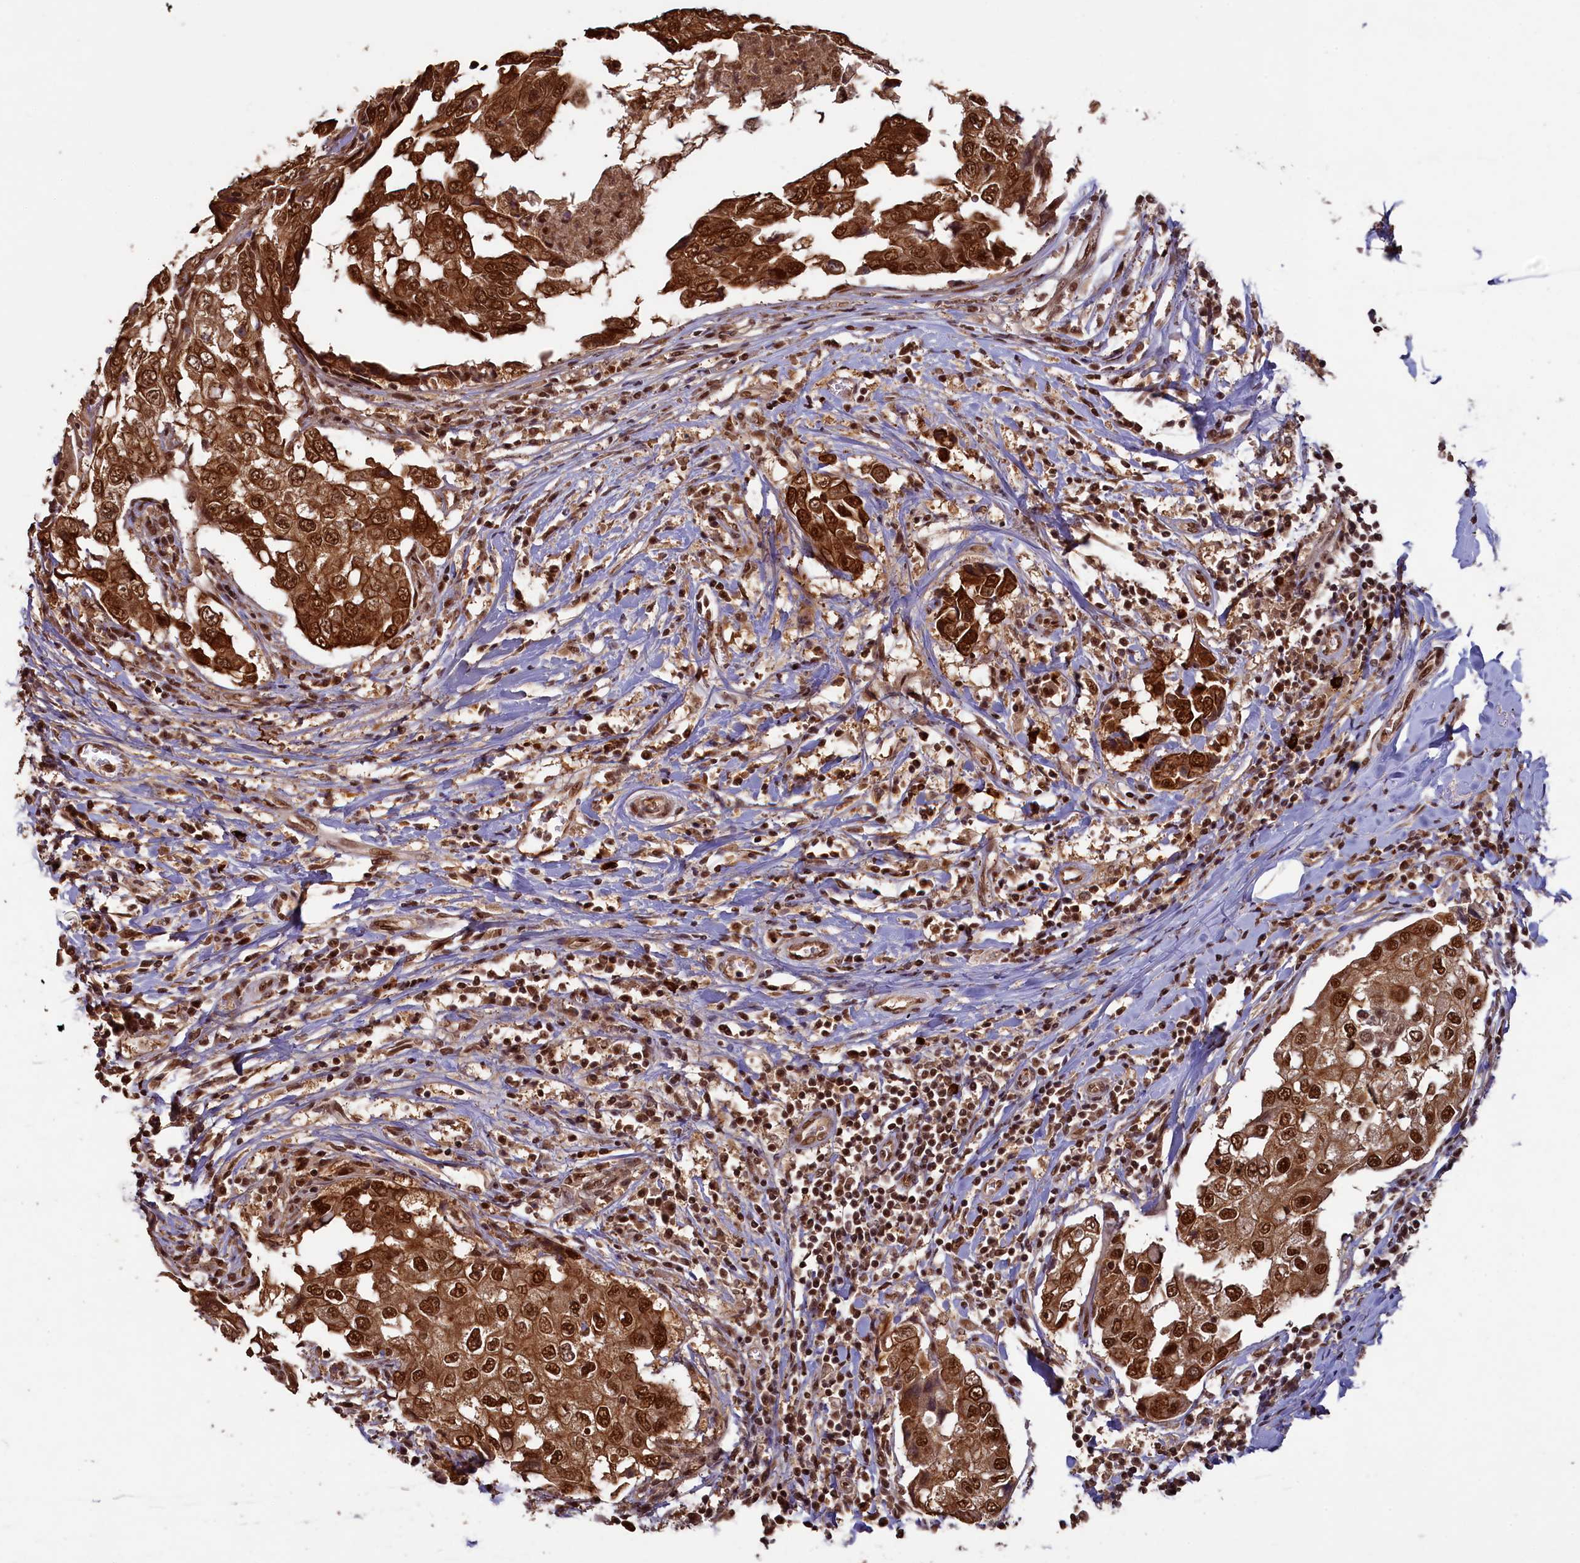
{"staining": {"intensity": "strong", "quantity": ">75%", "location": "cytoplasmic/membranous,nuclear"}, "tissue": "breast cancer", "cell_type": "Tumor cells", "image_type": "cancer", "snomed": [{"axis": "morphology", "description": "Duct carcinoma"}, {"axis": "topography", "description": "Breast"}], "caption": "Protein expression analysis of breast infiltrating ductal carcinoma displays strong cytoplasmic/membranous and nuclear staining in about >75% of tumor cells.", "gene": "NAE1", "patient": {"sex": "female", "age": 27}}